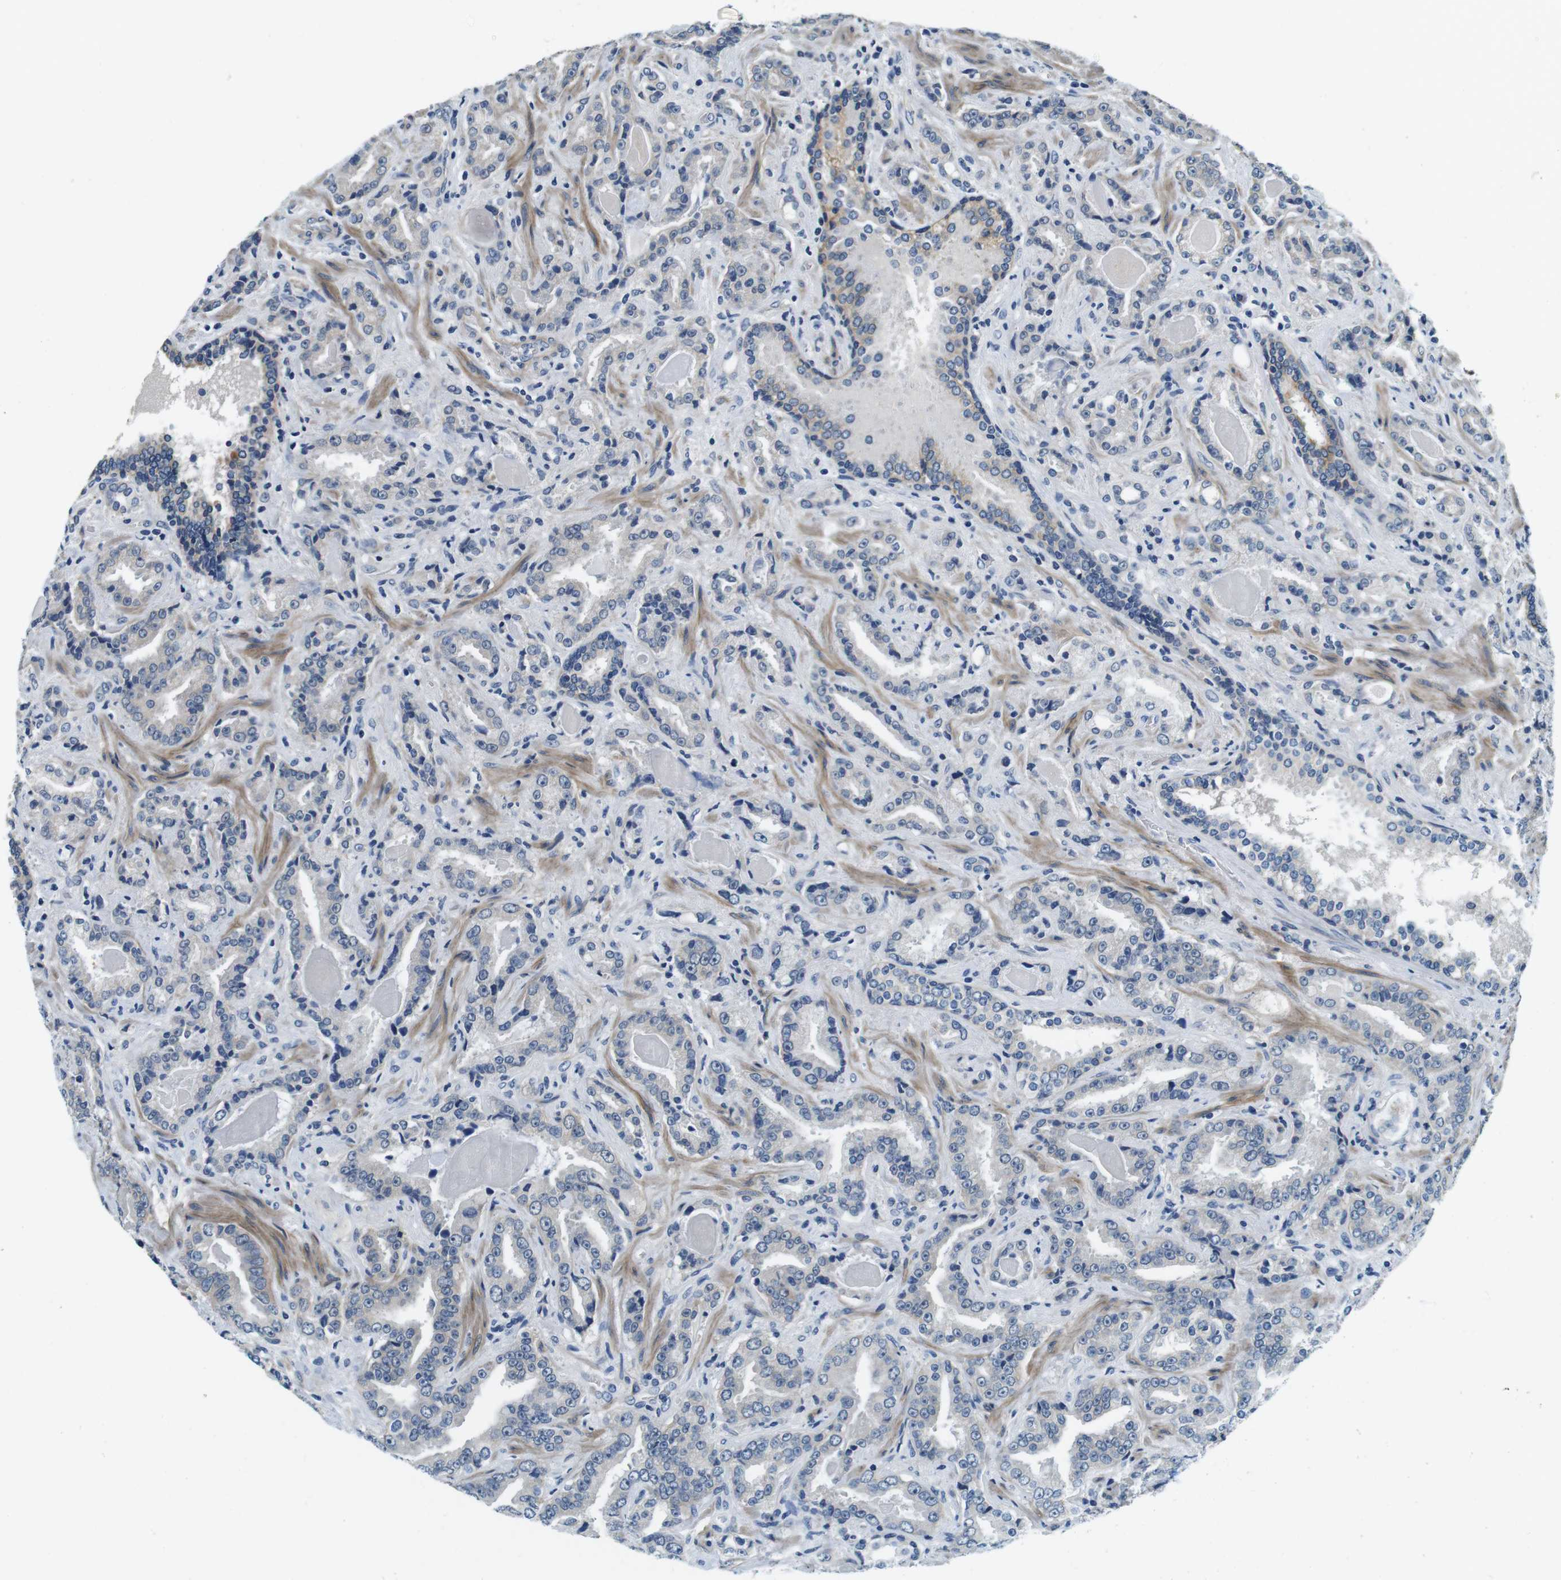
{"staining": {"intensity": "negative", "quantity": "none", "location": "none"}, "tissue": "prostate cancer", "cell_type": "Tumor cells", "image_type": "cancer", "snomed": [{"axis": "morphology", "description": "Adenocarcinoma, Low grade"}, {"axis": "topography", "description": "Prostate"}], "caption": "Tumor cells show no significant protein staining in prostate cancer. (Brightfield microscopy of DAB immunohistochemistry at high magnification).", "gene": "DTNA", "patient": {"sex": "male", "age": 60}}